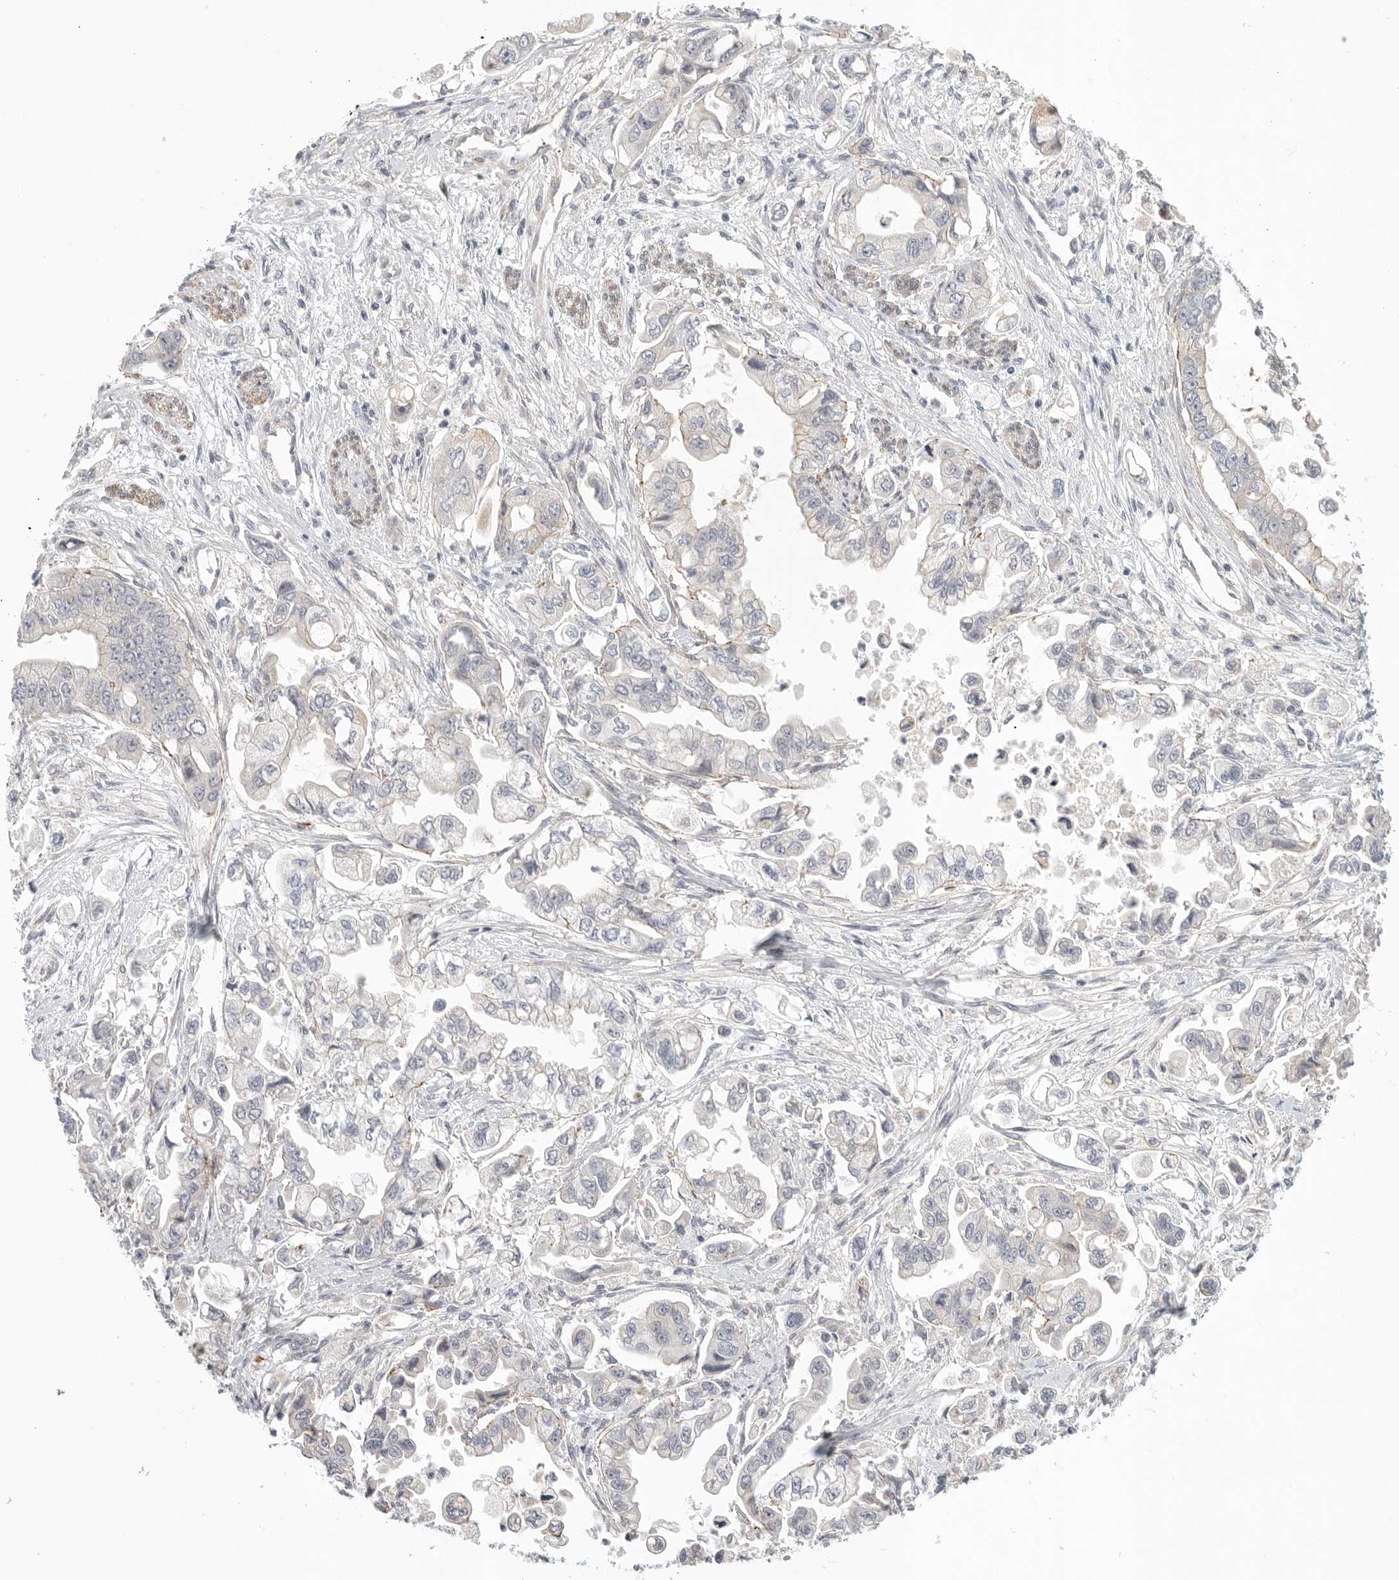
{"staining": {"intensity": "negative", "quantity": "none", "location": "none"}, "tissue": "stomach cancer", "cell_type": "Tumor cells", "image_type": "cancer", "snomed": [{"axis": "morphology", "description": "Adenocarcinoma, NOS"}, {"axis": "topography", "description": "Stomach"}], "caption": "Immunohistochemical staining of stomach cancer exhibits no significant positivity in tumor cells. The staining is performed using DAB (3,3'-diaminobenzidine) brown chromogen with nuclei counter-stained in using hematoxylin.", "gene": "STAB2", "patient": {"sex": "male", "age": 62}}